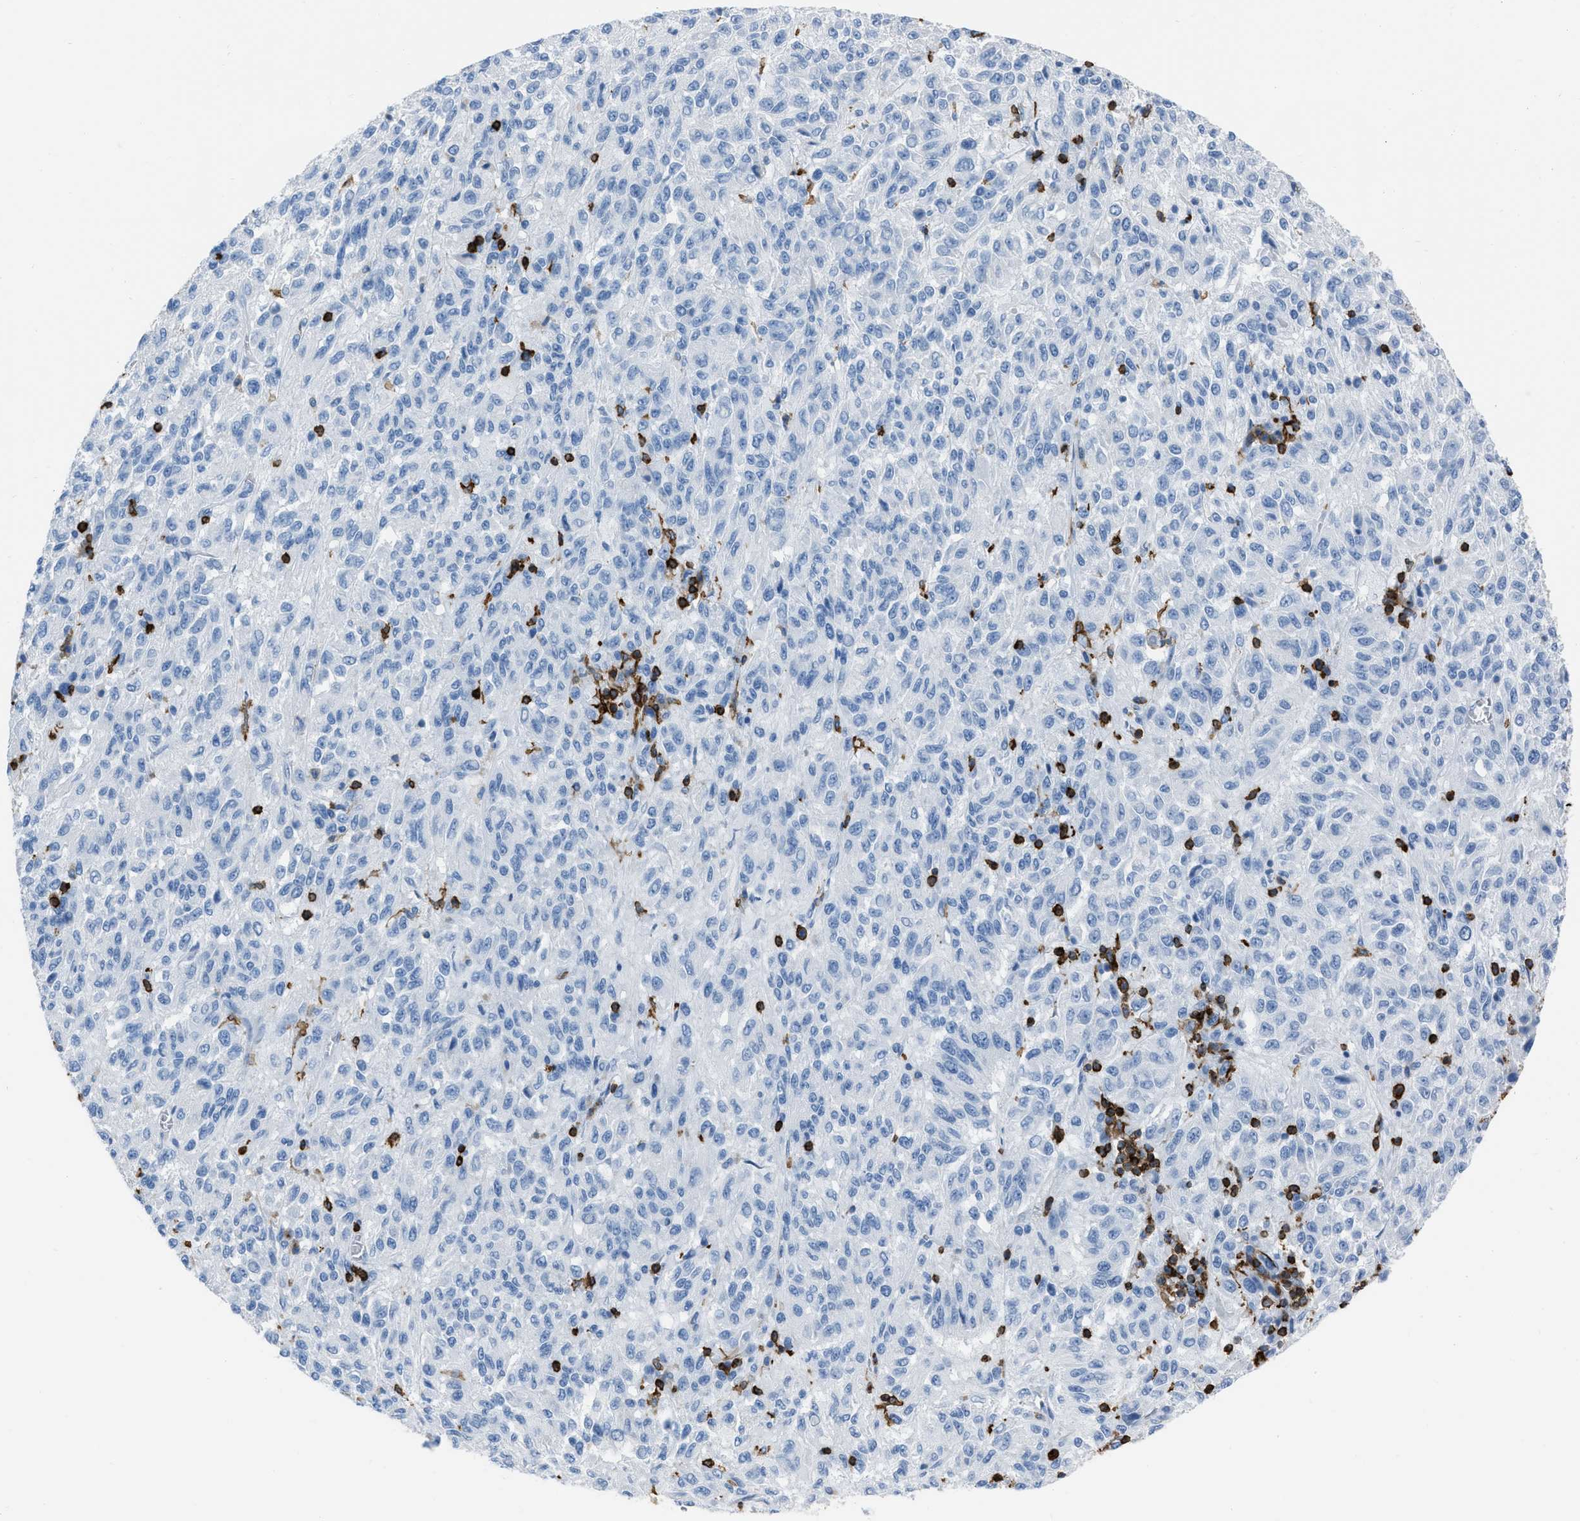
{"staining": {"intensity": "negative", "quantity": "none", "location": "none"}, "tissue": "melanoma", "cell_type": "Tumor cells", "image_type": "cancer", "snomed": [{"axis": "morphology", "description": "Malignant melanoma, Metastatic site"}, {"axis": "topography", "description": "Lung"}], "caption": "This image is of melanoma stained with immunohistochemistry to label a protein in brown with the nuclei are counter-stained blue. There is no staining in tumor cells.", "gene": "LSP1", "patient": {"sex": "male", "age": 64}}